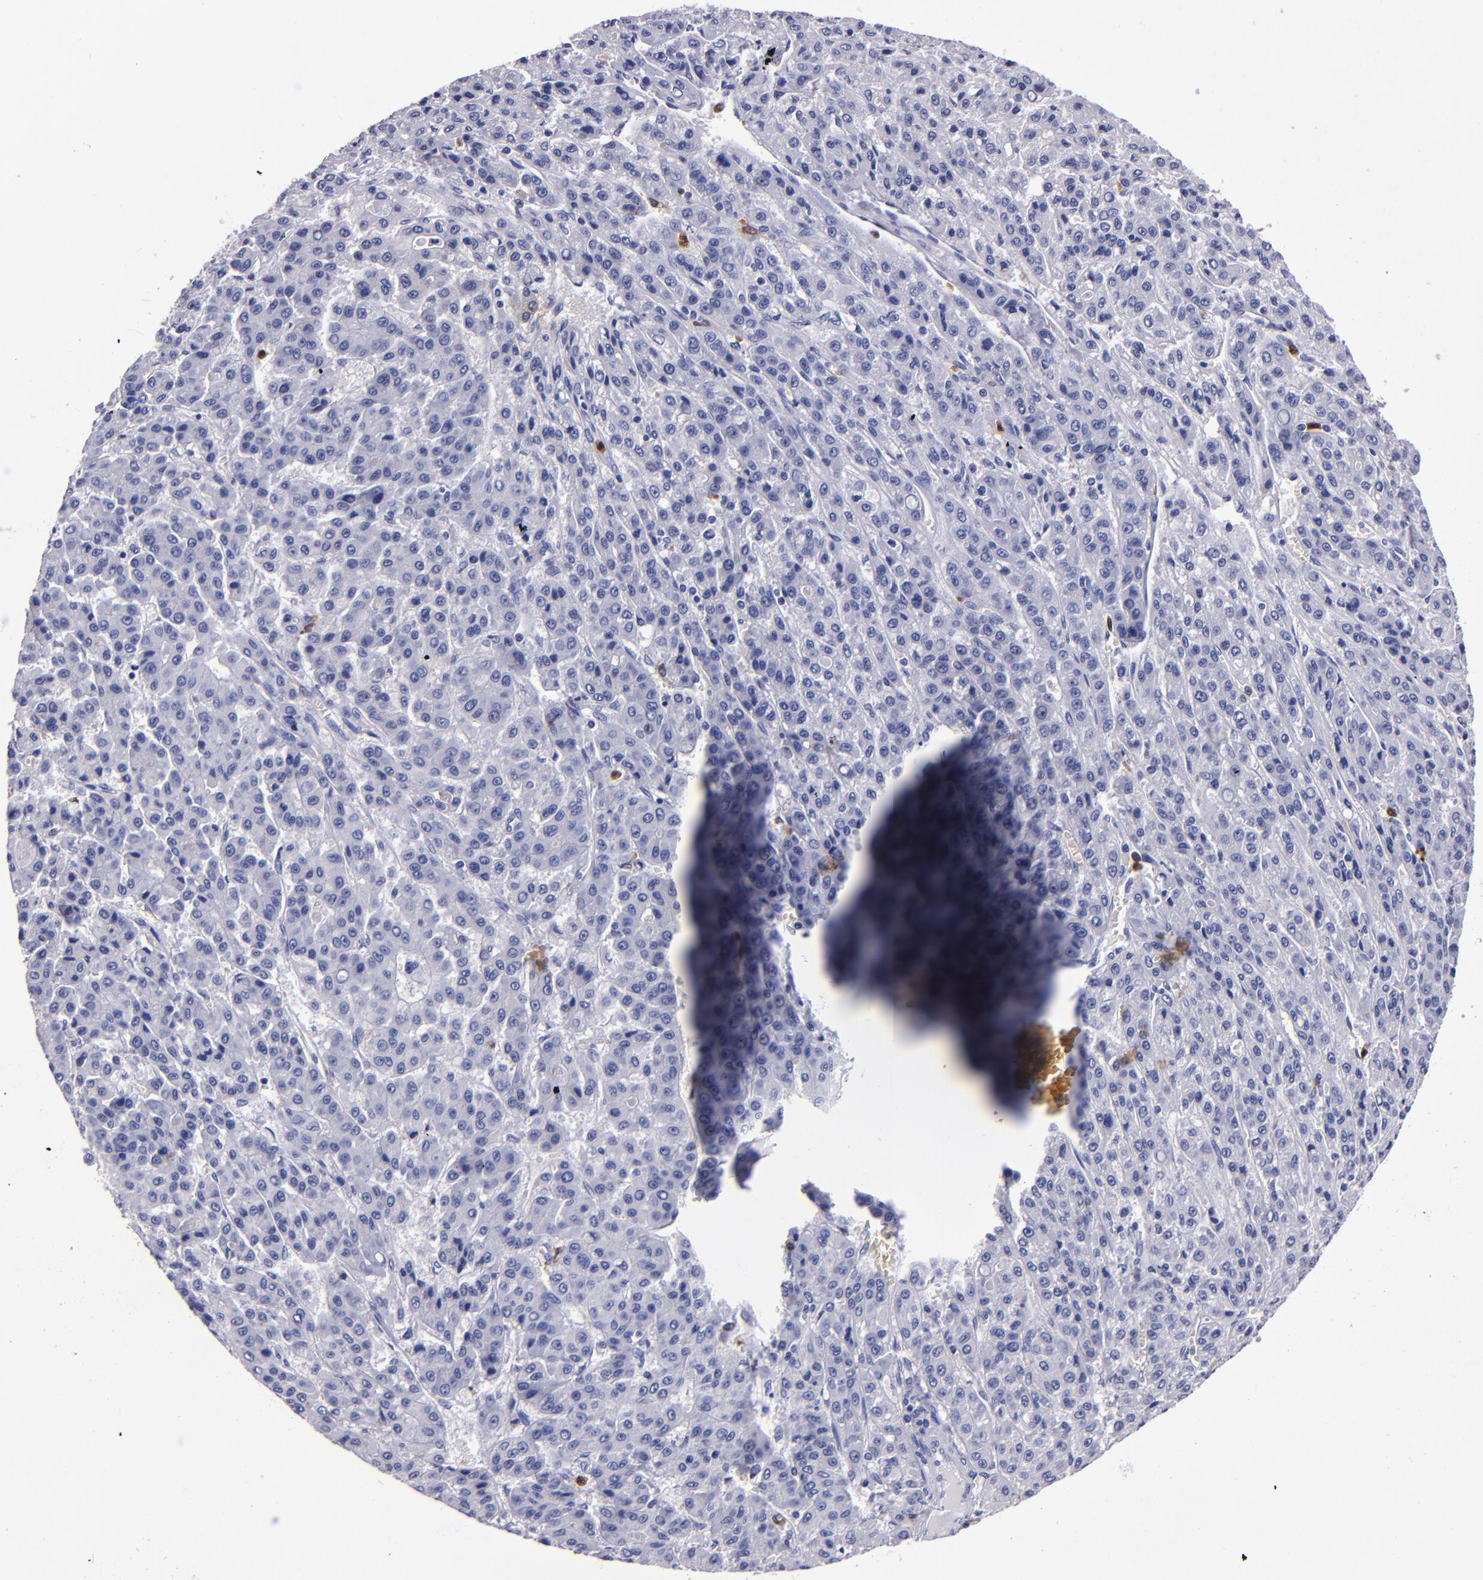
{"staining": {"intensity": "negative", "quantity": "none", "location": "none"}, "tissue": "liver cancer", "cell_type": "Tumor cells", "image_type": "cancer", "snomed": [{"axis": "morphology", "description": "Carcinoma, Hepatocellular, NOS"}, {"axis": "topography", "description": "Liver"}], "caption": "IHC micrograph of liver cancer stained for a protein (brown), which shows no staining in tumor cells.", "gene": "S100A8", "patient": {"sex": "male", "age": 70}}